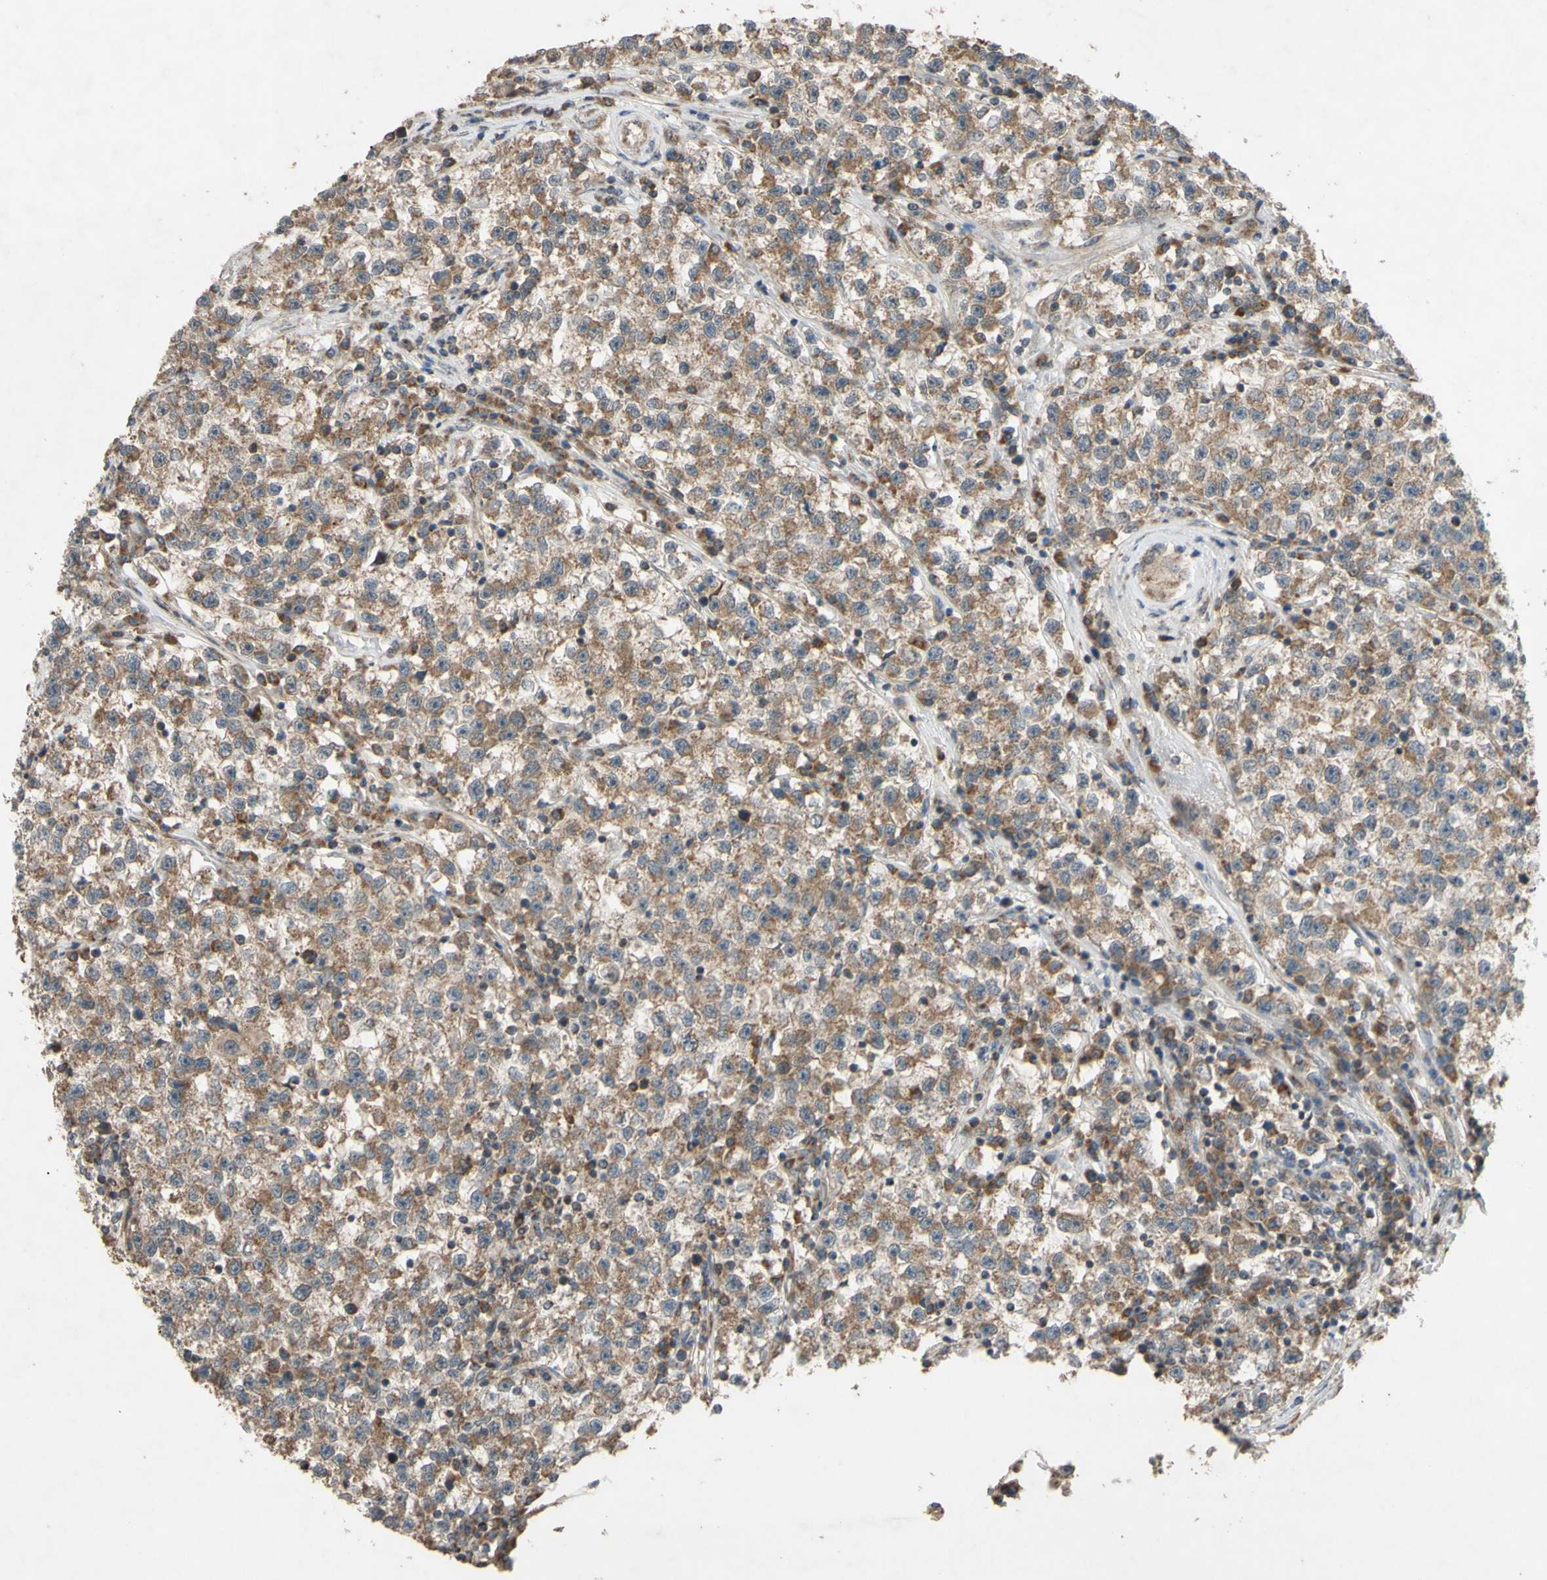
{"staining": {"intensity": "moderate", "quantity": ">75%", "location": "cytoplasmic/membranous"}, "tissue": "testis cancer", "cell_type": "Tumor cells", "image_type": "cancer", "snomed": [{"axis": "morphology", "description": "Seminoma, NOS"}, {"axis": "topography", "description": "Testis"}], "caption": "Moderate cytoplasmic/membranous protein staining is seen in about >75% of tumor cells in seminoma (testis).", "gene": "CD164", "patient": {"sex": "male", "age": 22}}